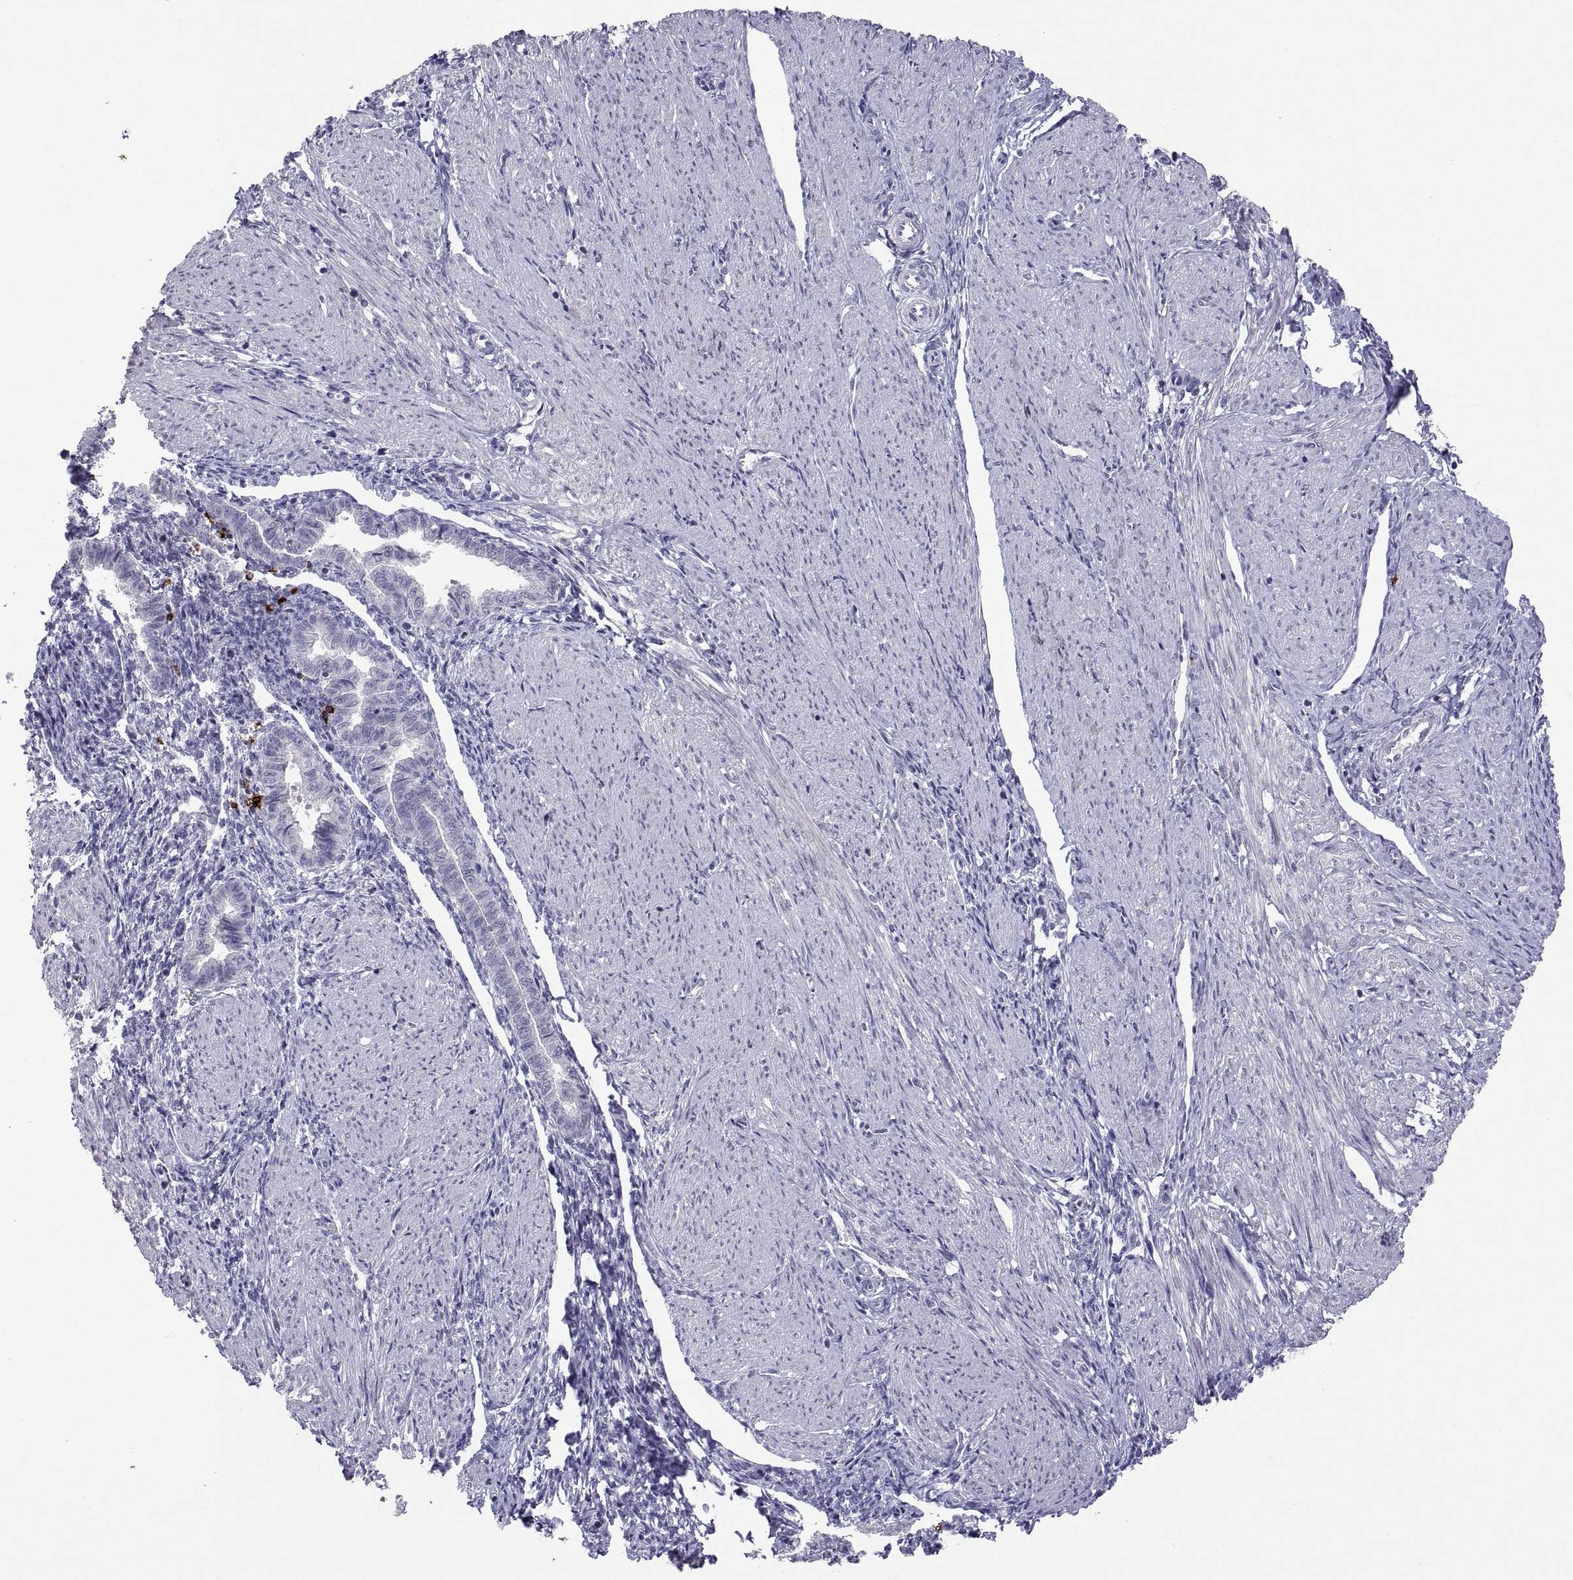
{"staining": {"intensity": "negative", "quantity": "none", "location": "none"}, "tissue": "endometrium", "cell_type": "Cells in endometrial stroma", "image_type": "normal", "snomed": [{"axis": "morphology", "description": "Normal tissue, NOS"}, {"axis": "topography", "description": "Endometrium"}], "caption": "DAB (3,3'-diaminobenzidine) immunohistochemical staining of normal human endometrium demonstrates no significant staining in cells in endometrial stroma.", "gene": "MS4A1", "patient": {"sex": "female", "age": 37}}